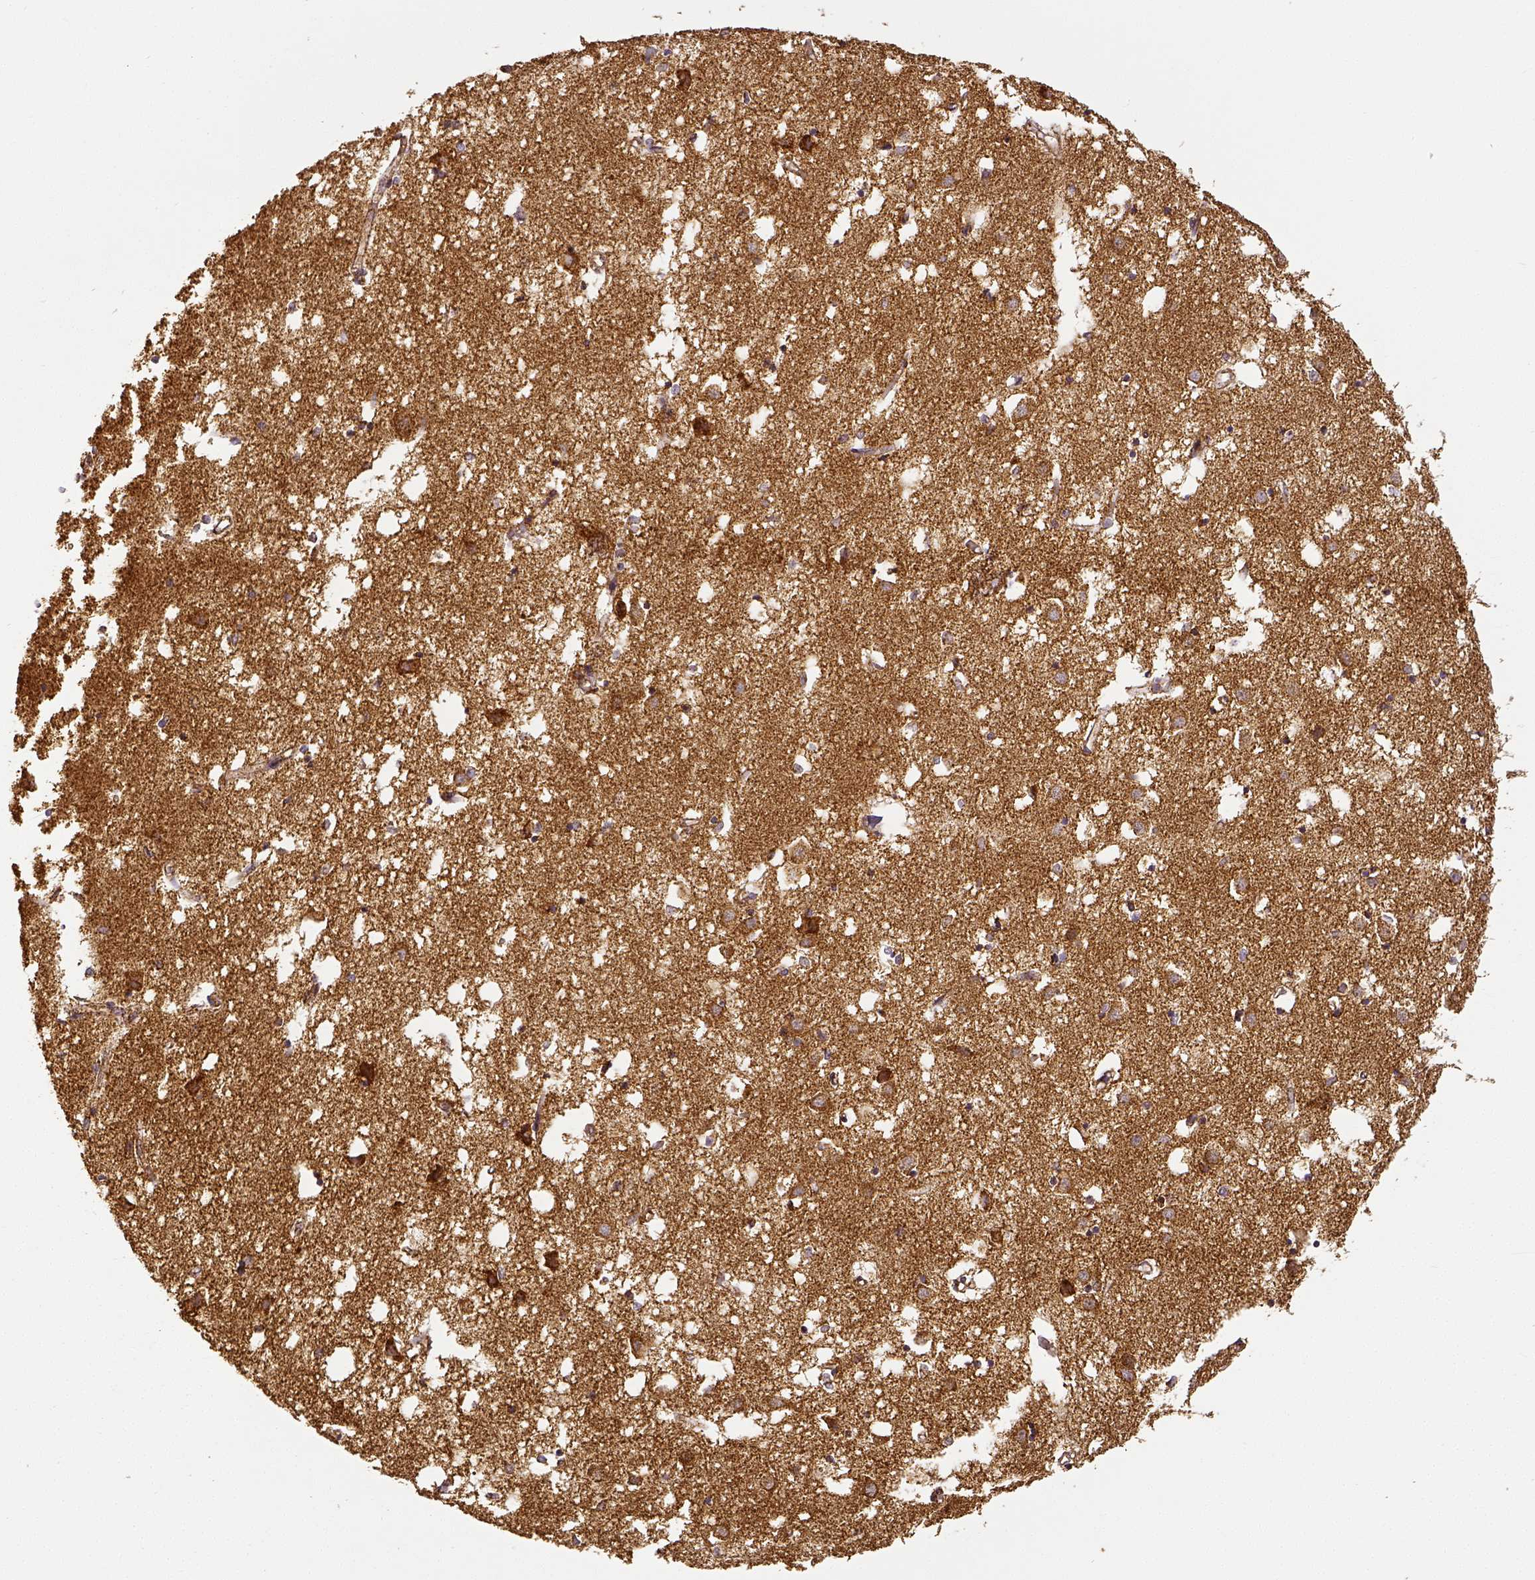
{"staining": {"intensity": "strong", "quantity": ">75%", "location": "cytoplasmic/membranous"}, "tissue": "caudate", "cell_type": "Glial cells", "image_type": "normal", "snomed": [{"axis": "morphology", "description": "Normal tissue, NOS"}, {"axis": "topography", "description": "Lateral ventricle wall"}], "caption": "This image shows IHC staining of normal caudate, with high strong cytoplasmic/membranous positivity in approximately >75% of glial cells.", "gene": "SDHB", "patient": {"sex": "male", "age": 70}}